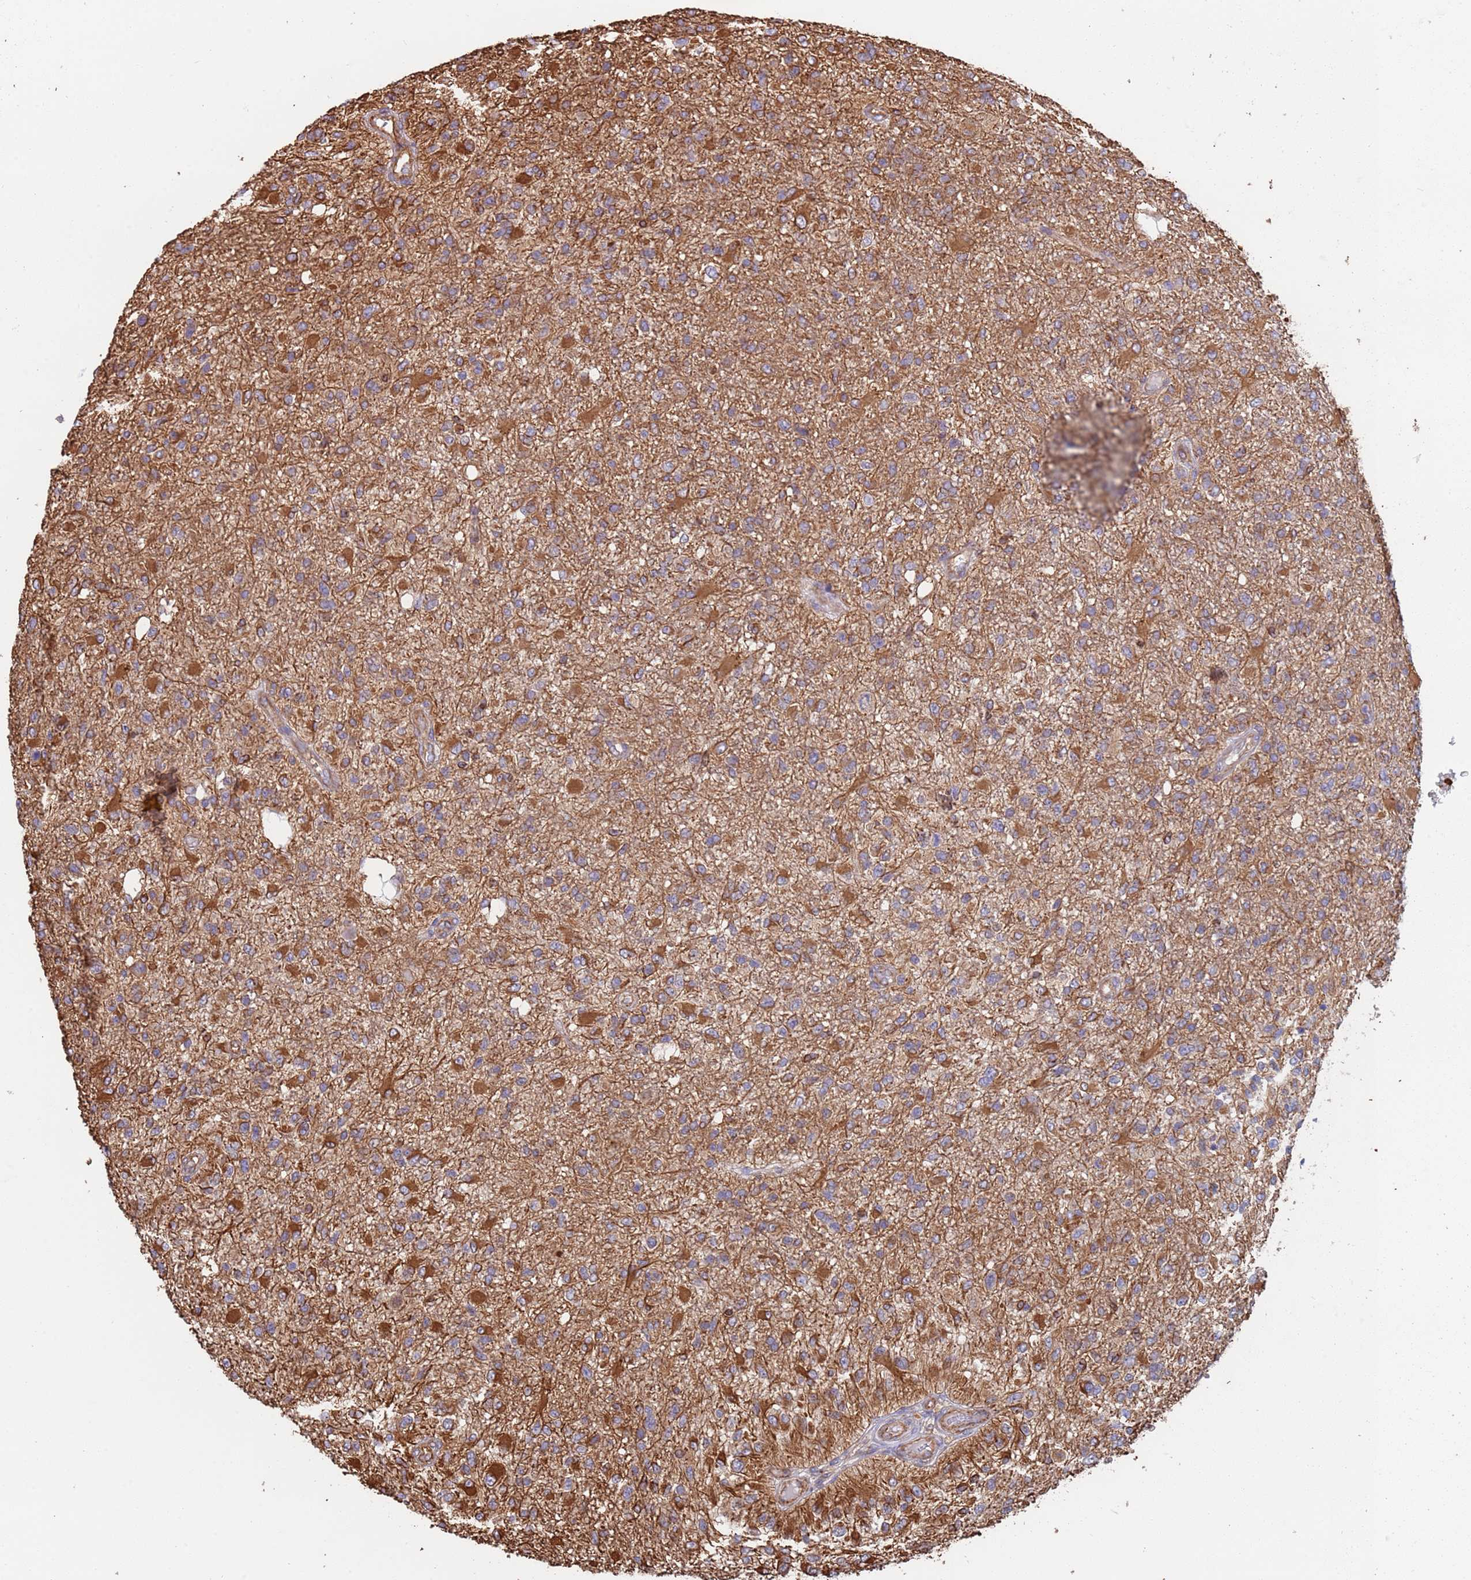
{"staining": {"intensity": "moderate", "quantity": "25%-75%", "location": "cytoplasmic/membranous"}, "tissue": "glioma", "cell_type": "Tumor cells", "image_type": "cancer", "snomed": [{"axis": "morphology", "description": "Glioma, malignant, High grade"}, {"axis": "topography", "description": "Brain"}], "caption": "Protein analysis of glioma tissue displays moderate cytoplasmic/membranous expression in approximately 25%-75% of tumor cells.", "gene": "NUDT12", "patient": {"sex": "female", "age": 74}}